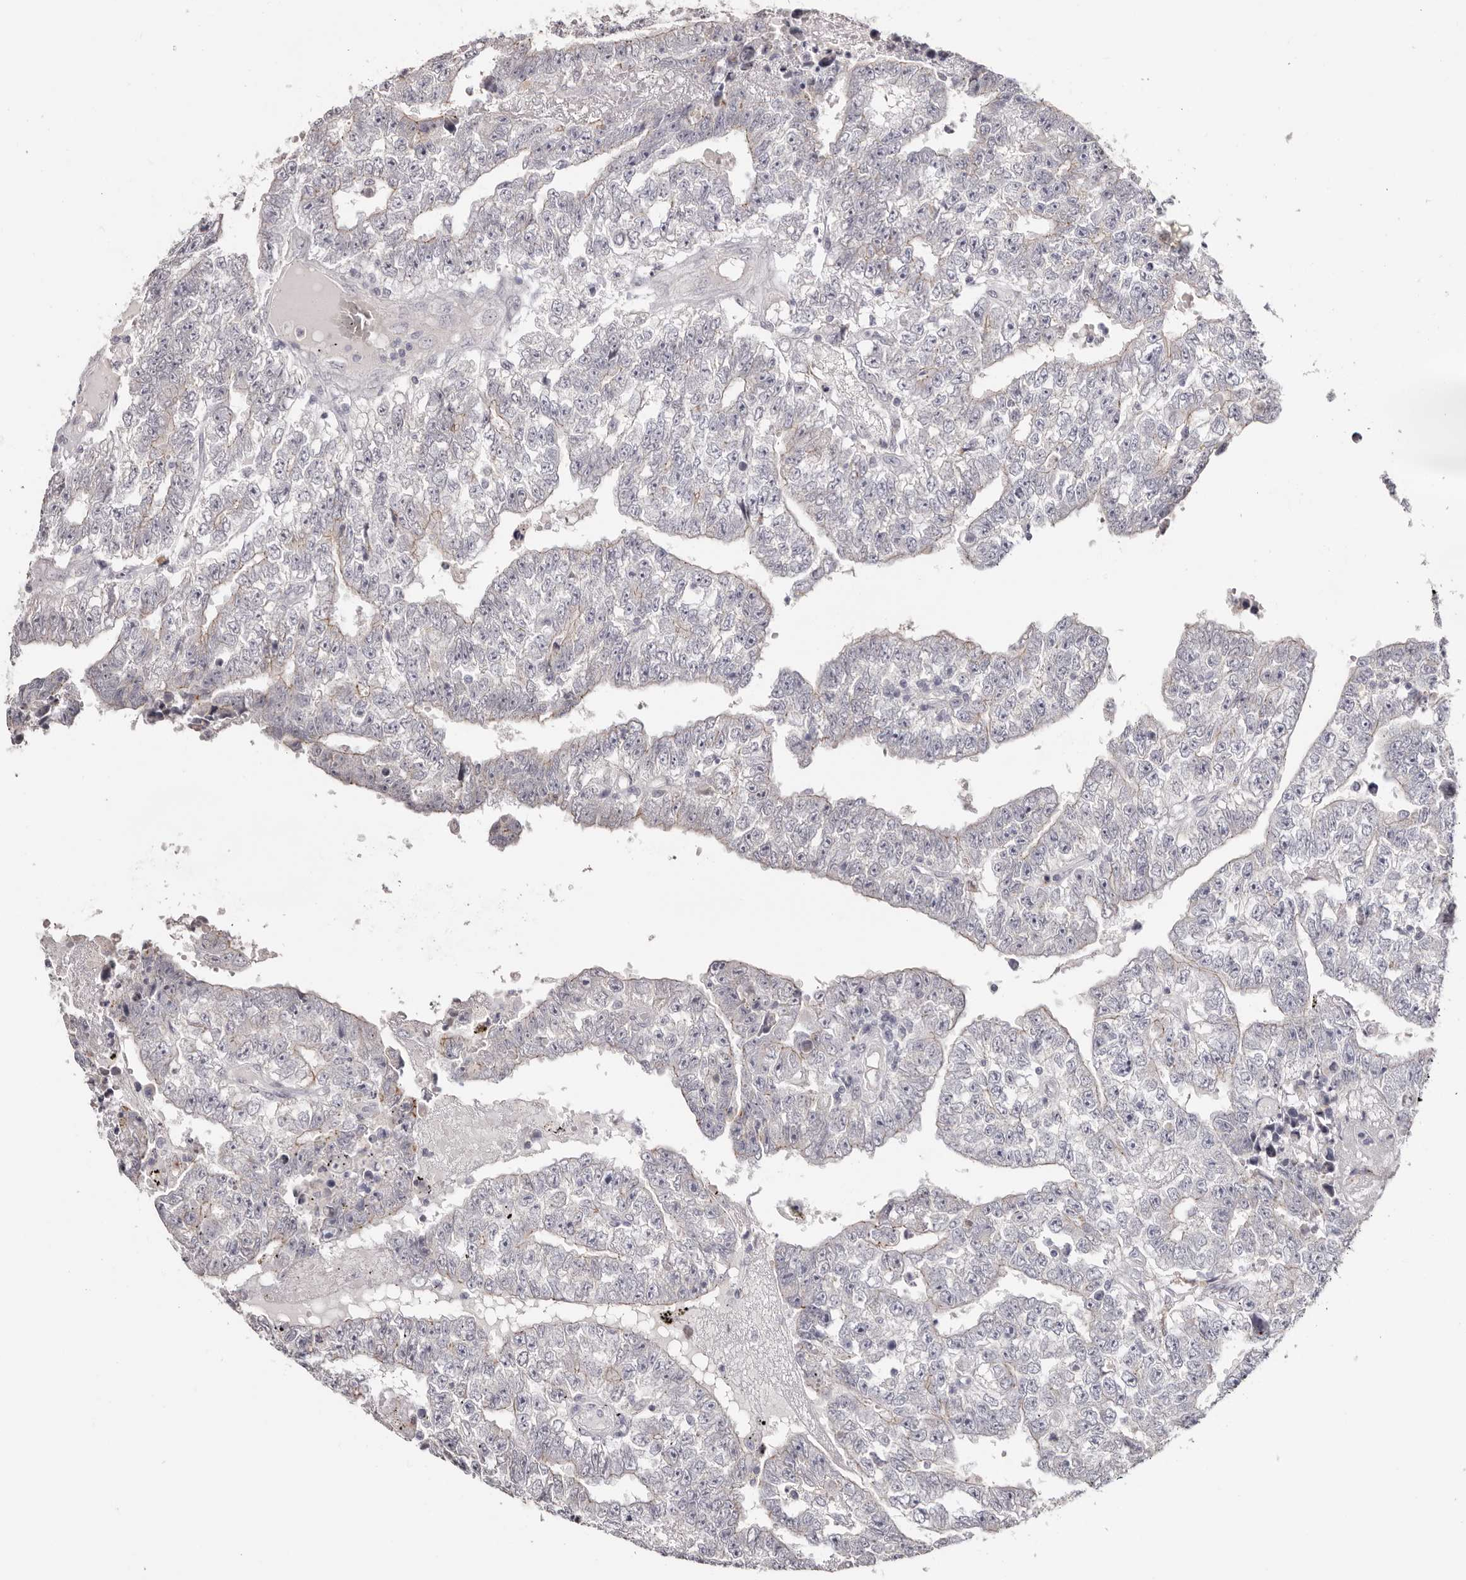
{"staining": {"intensity": "negative", "quantity": "none", "location": "none"}, "tissue": "testis cancer", "cell_type": "Tumor cells", "image_type": "cancer", "snomed": [{"axis": "morphology", "description": "Carcinoma, Embryonal, NOS"}, {"axis": "topography", "description": "Testis"}], "caption": "A high-resolution micrograph shows immunohistochemistry (IHC) staining of testis cancer (embryonal carcinoma), which demonstrates no significant positivity in tumor cells.", "gene": "PCDHB6", "patient": {"sex": "male", "age": 25}}